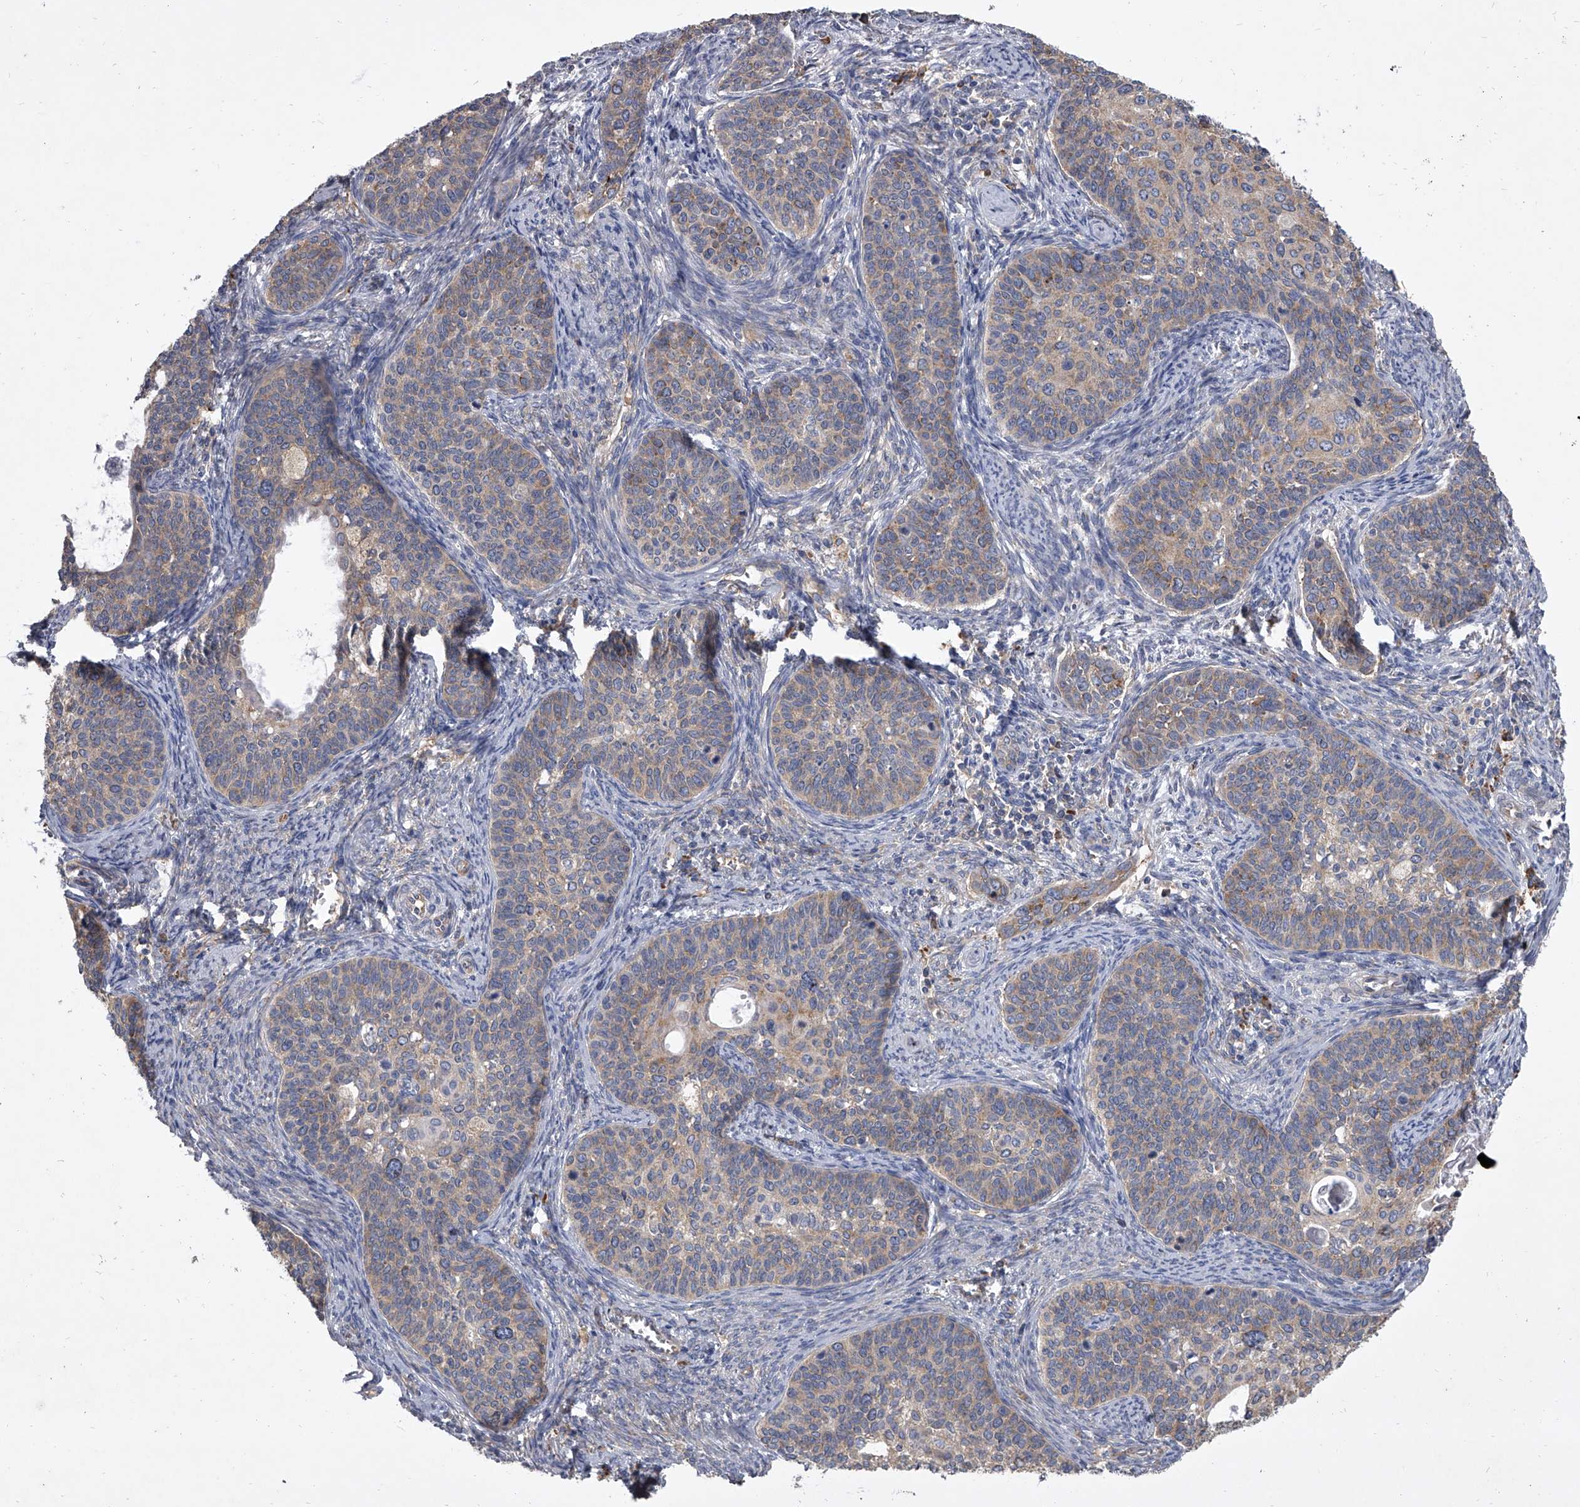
{"staining": {"intensity": "moderate", "quantity": "<25%", "location": "cytoplasmic/membranous"}, "tissue": "cervical cancer", "cell_type": "Tumor cells", "image_type": "cancer", "snomed": [{"axis": "morphology", "description": "Squamous cell carcinoma, NOS"}, {"axis": "topography", "description": "Cervix"}], "caption": "Squamous cell carcinoma (cervical) stained for a protein (brown) reveals moderate cytoplasmic/membranous positive positivity in about <25% of tumor cells.", "gene": "EIF2S2", "patient": {"sex": "female", "age": 33}}